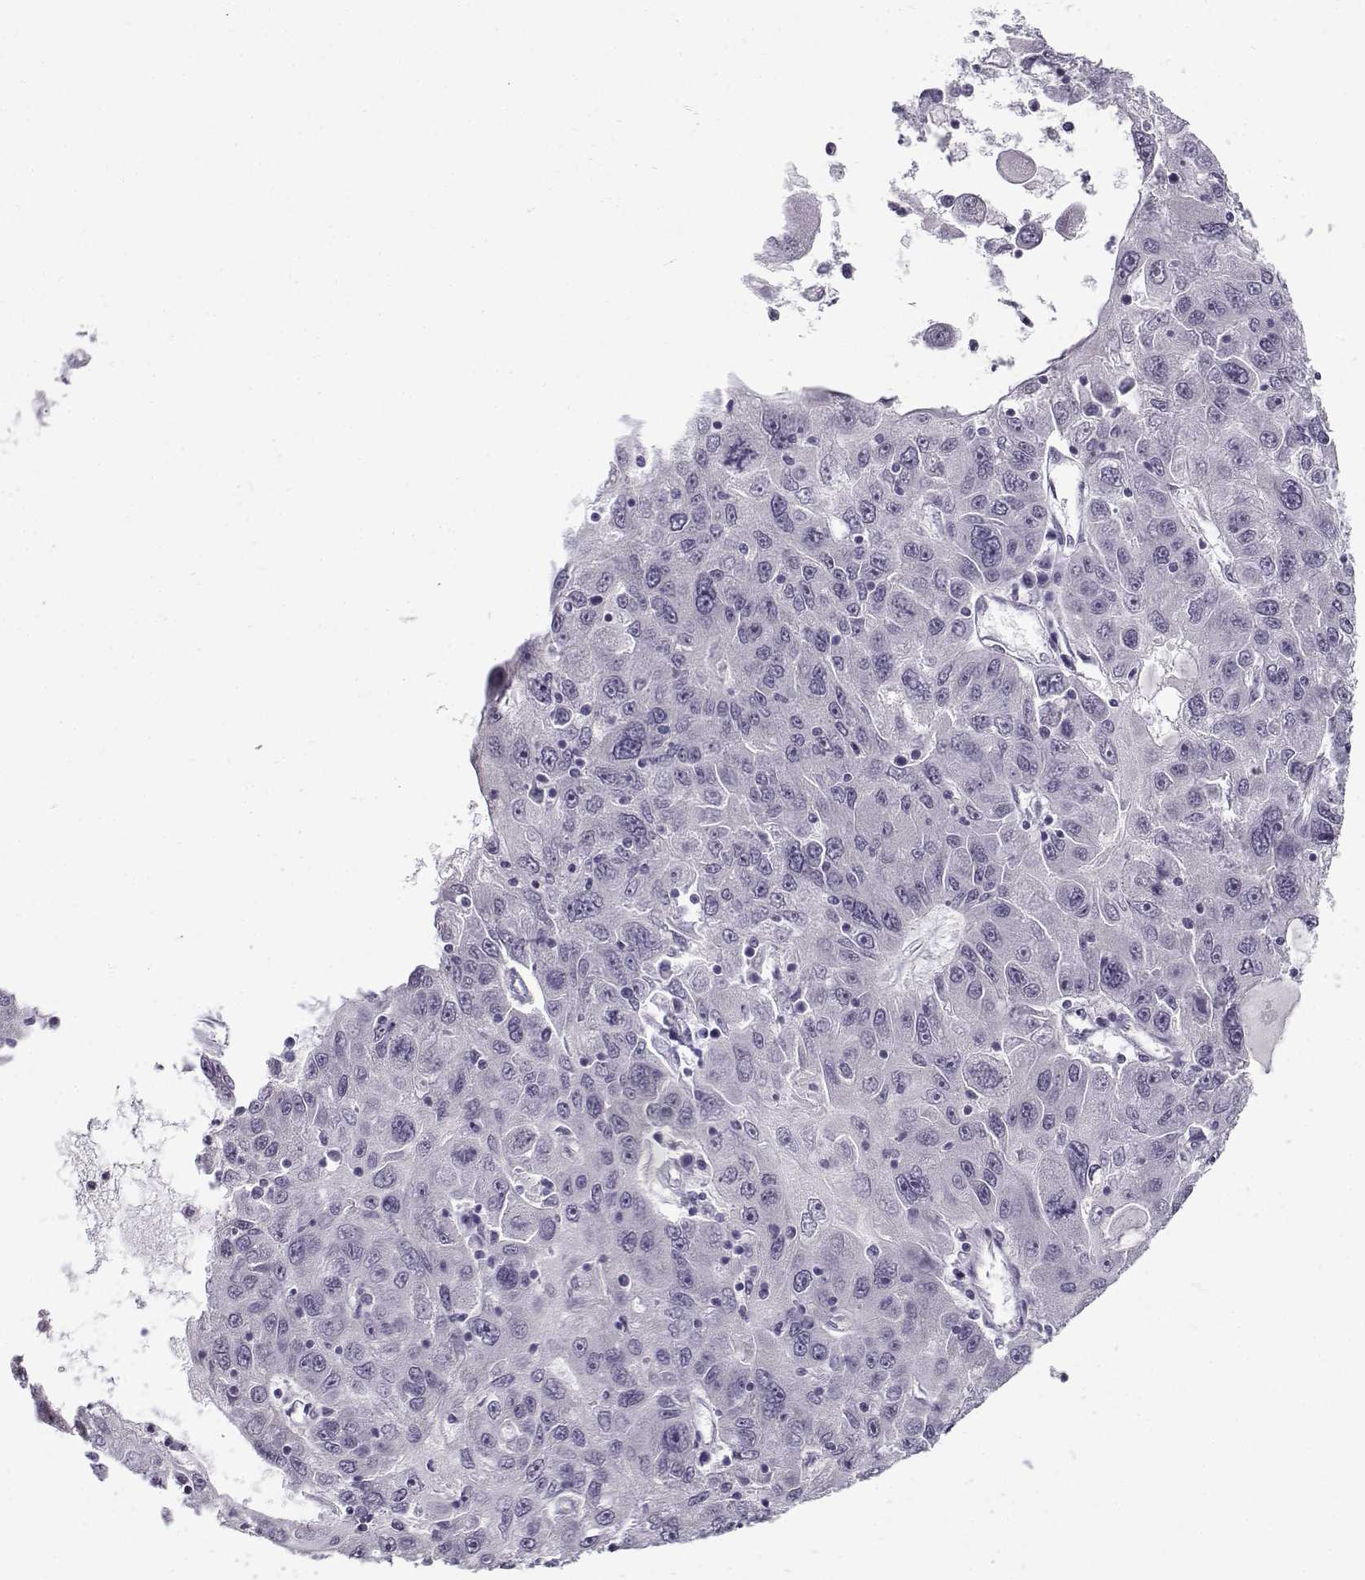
{"staining": {"intensity": "negative", "quantity": "none", "location": "none"}, "tissue": "stomach cancer", "cell_type": "Tumor cells", "image_type": "cancer", "snomed": [{"axis": "morphology", "description": "Adenocarcinoma, NOS"}, {"axis": "topography", "description": "Stomach"}], "caption": "Immunohistochemistry of stomach adenocarcinoma shows no positivity in tumor cells.", "gene": "TEX55", "patient": {"sex": "male", "age": 56}}